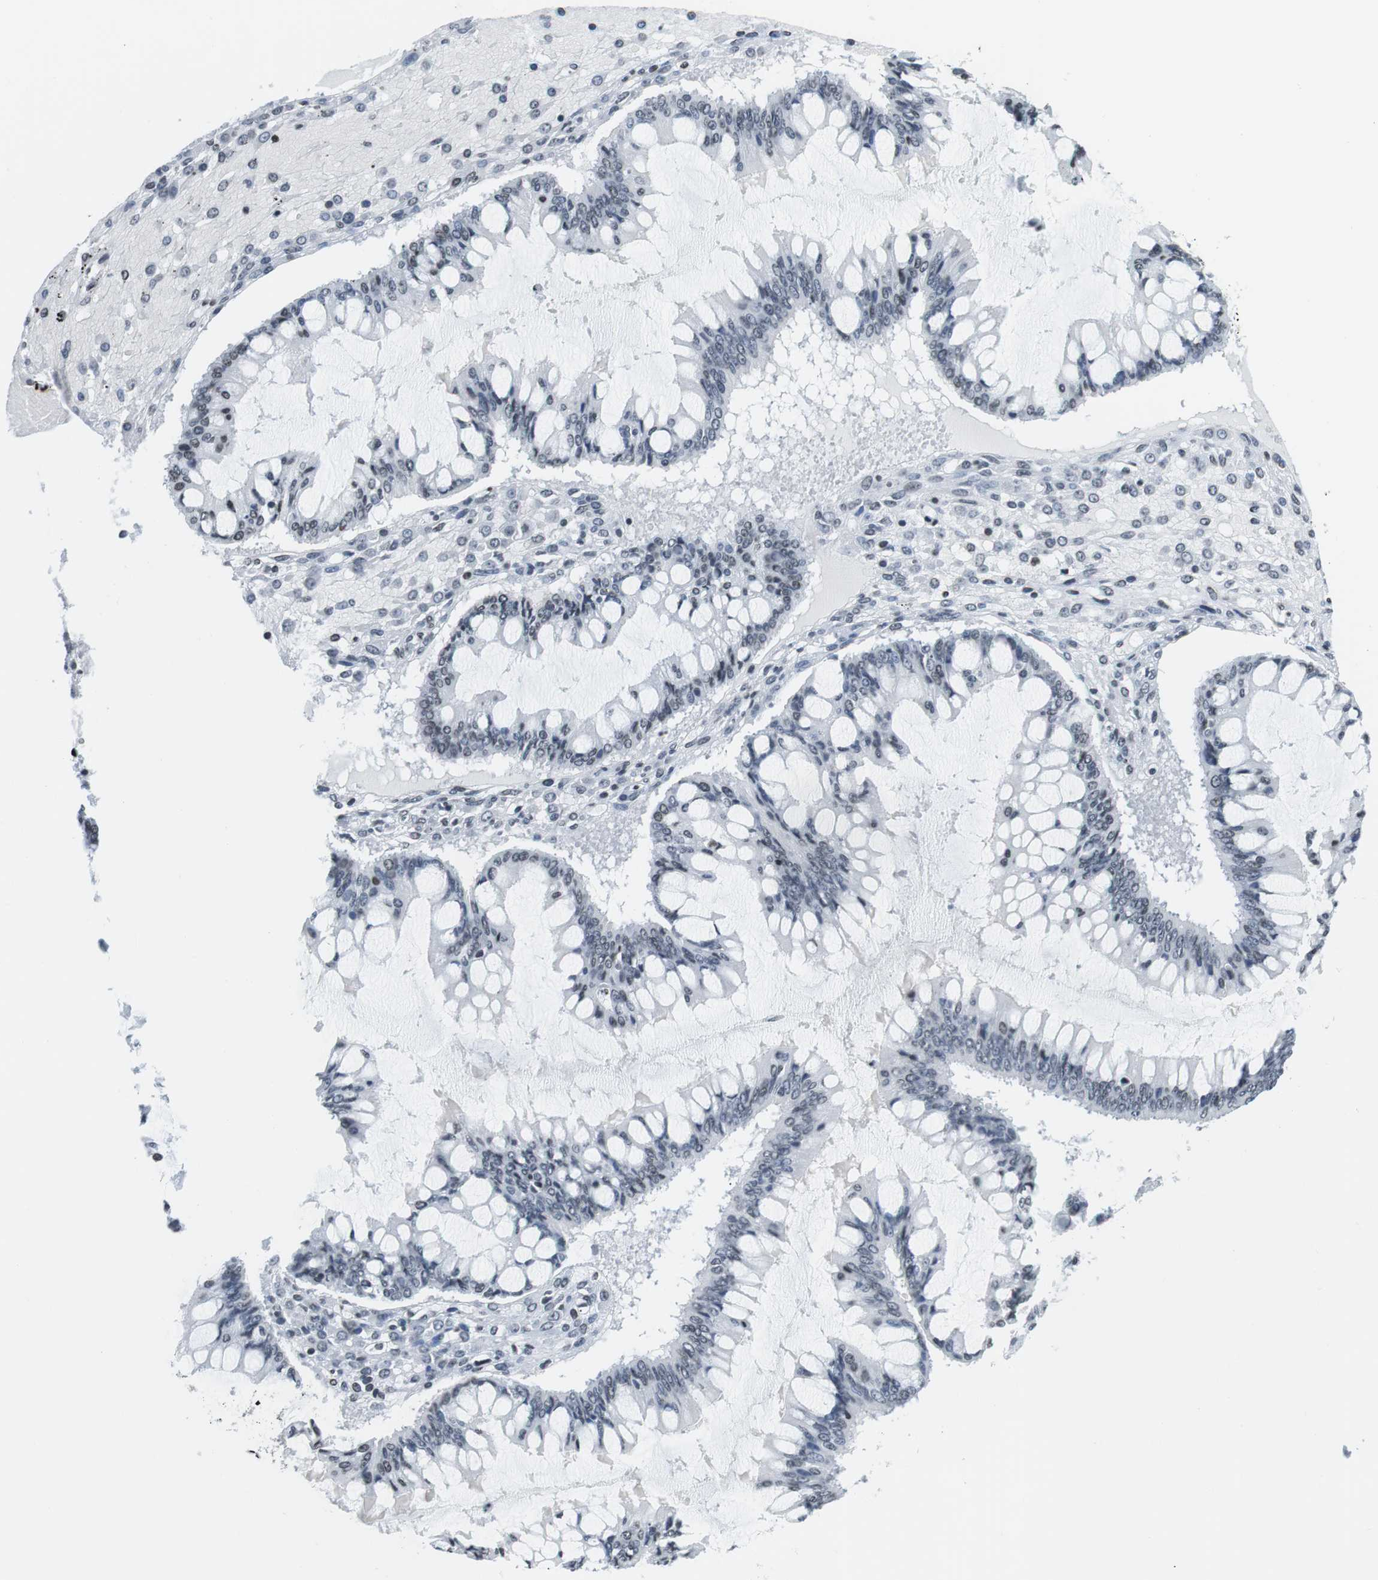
{"staining": {"intensity": "negative", "quantity": "none", "location": "none"}, "tissue": "ovarian cancer", "cell_type": "Tumor cells", "image_type": "cancer", "snomed": [{"axis": "morphology", "description": "Cystadenocarcinoma, mucinous, NOS"}, {"axis": "topography", "description": "Ovary"}], "caption": "Tumor cells are negative for protein expression in human mucinous cystadenocarcinoma (ovarian).", "gene": "E2F2", "patient": {"sex": "female", "age": 73}}